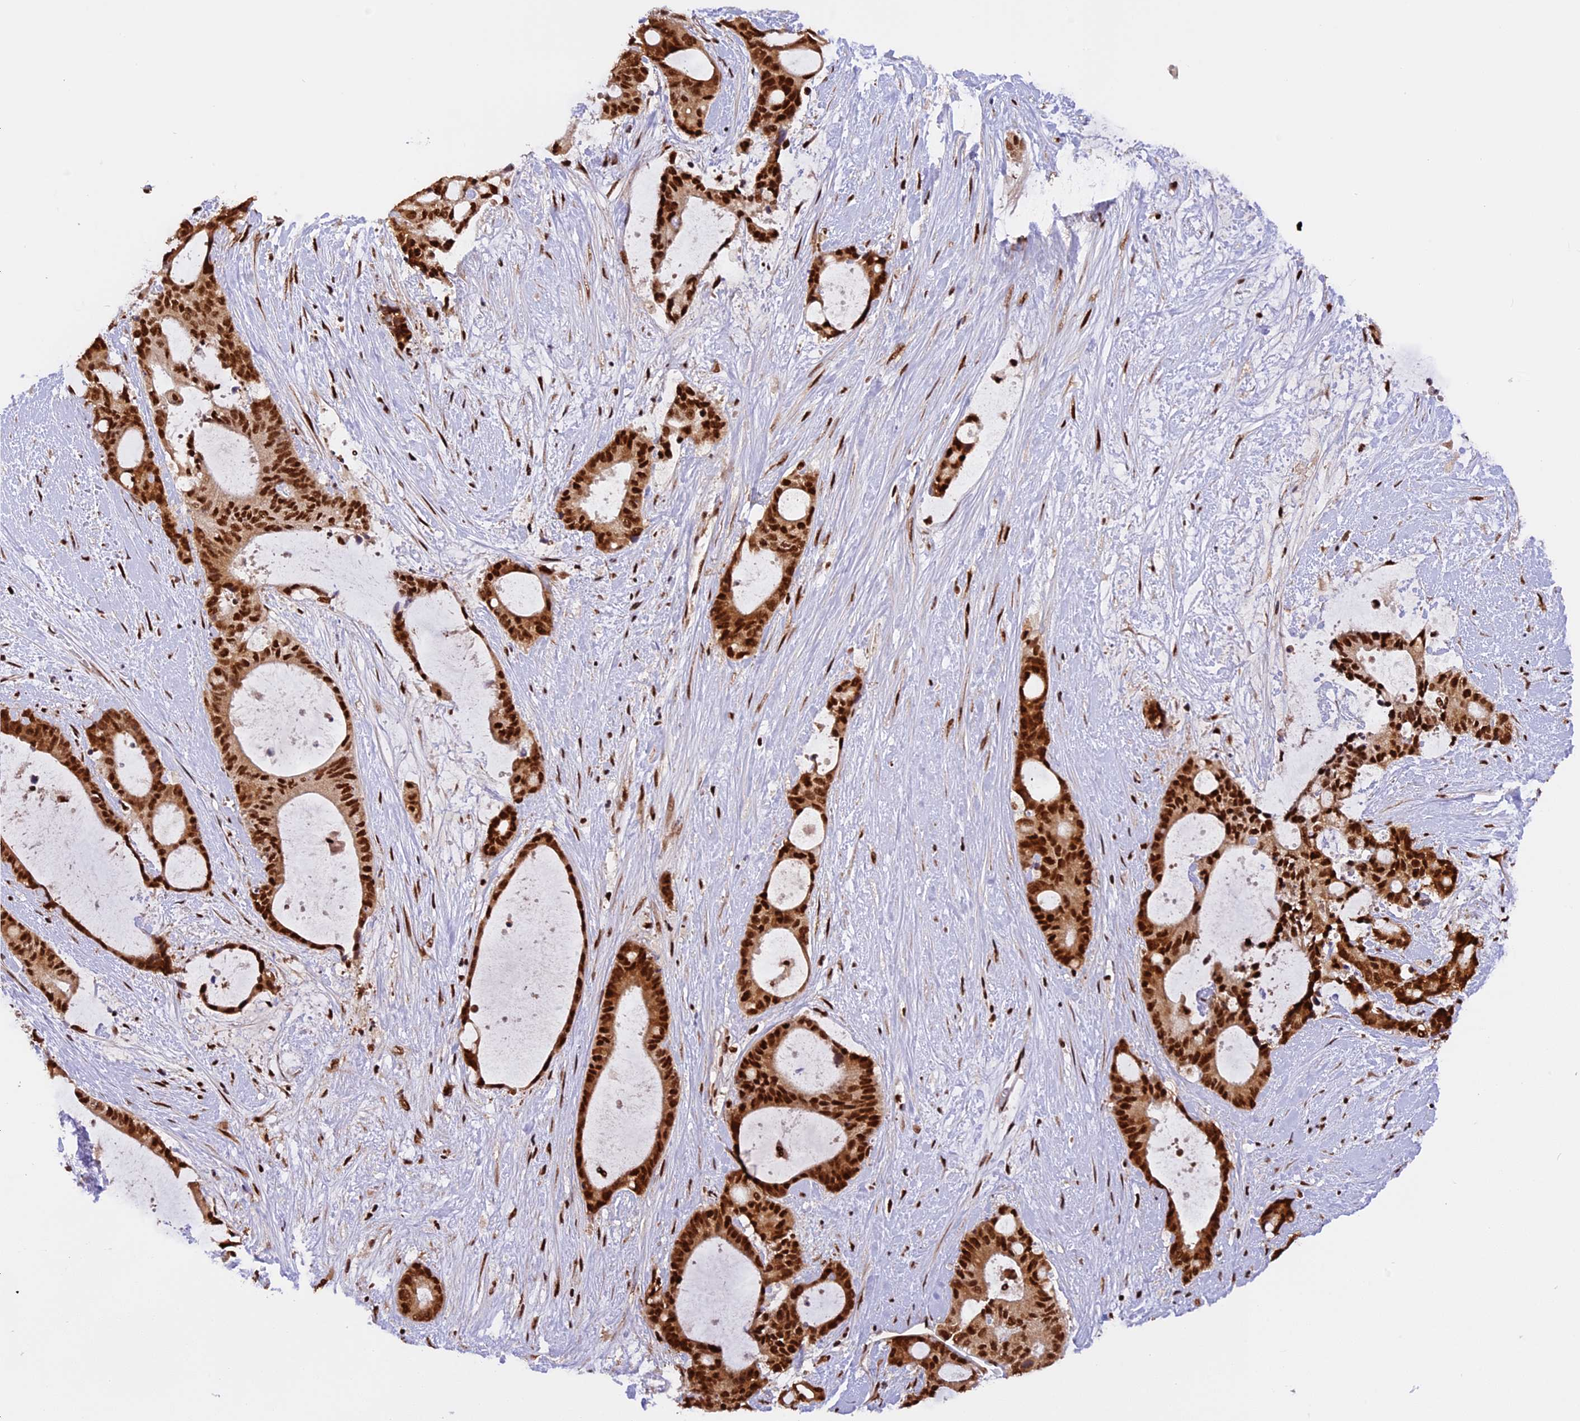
{"staining": {"intensity": "strong", "quantity": ">75%", "location": "cytoplasmic/membranous,nuclear"}, "tissue": "liver cancer", "cell_type": "Tumor cells", "image_type": "cancer", "snomed": [{"axis": "morphology", "description": "Normal tissue, NOS"}, {"axis": "morphology", "description": "Cholangiocarcinoma"}, {"axis": "topography", "description": "Liver"}, {"axis": "topography", "description": "Peripheral nerve tissue"}], "caption": "Immunohistochemistry (IHC) (DAB (3,3'-diaminobenzidine)) staining of human cholangiocarcinoma (liver) displays strong cytoplasmic/membranous and nuclear protein positivity in about >75% of tumor cells.", "gene": "RAMAC", "patient": {"sex": "female", "age": 73}}